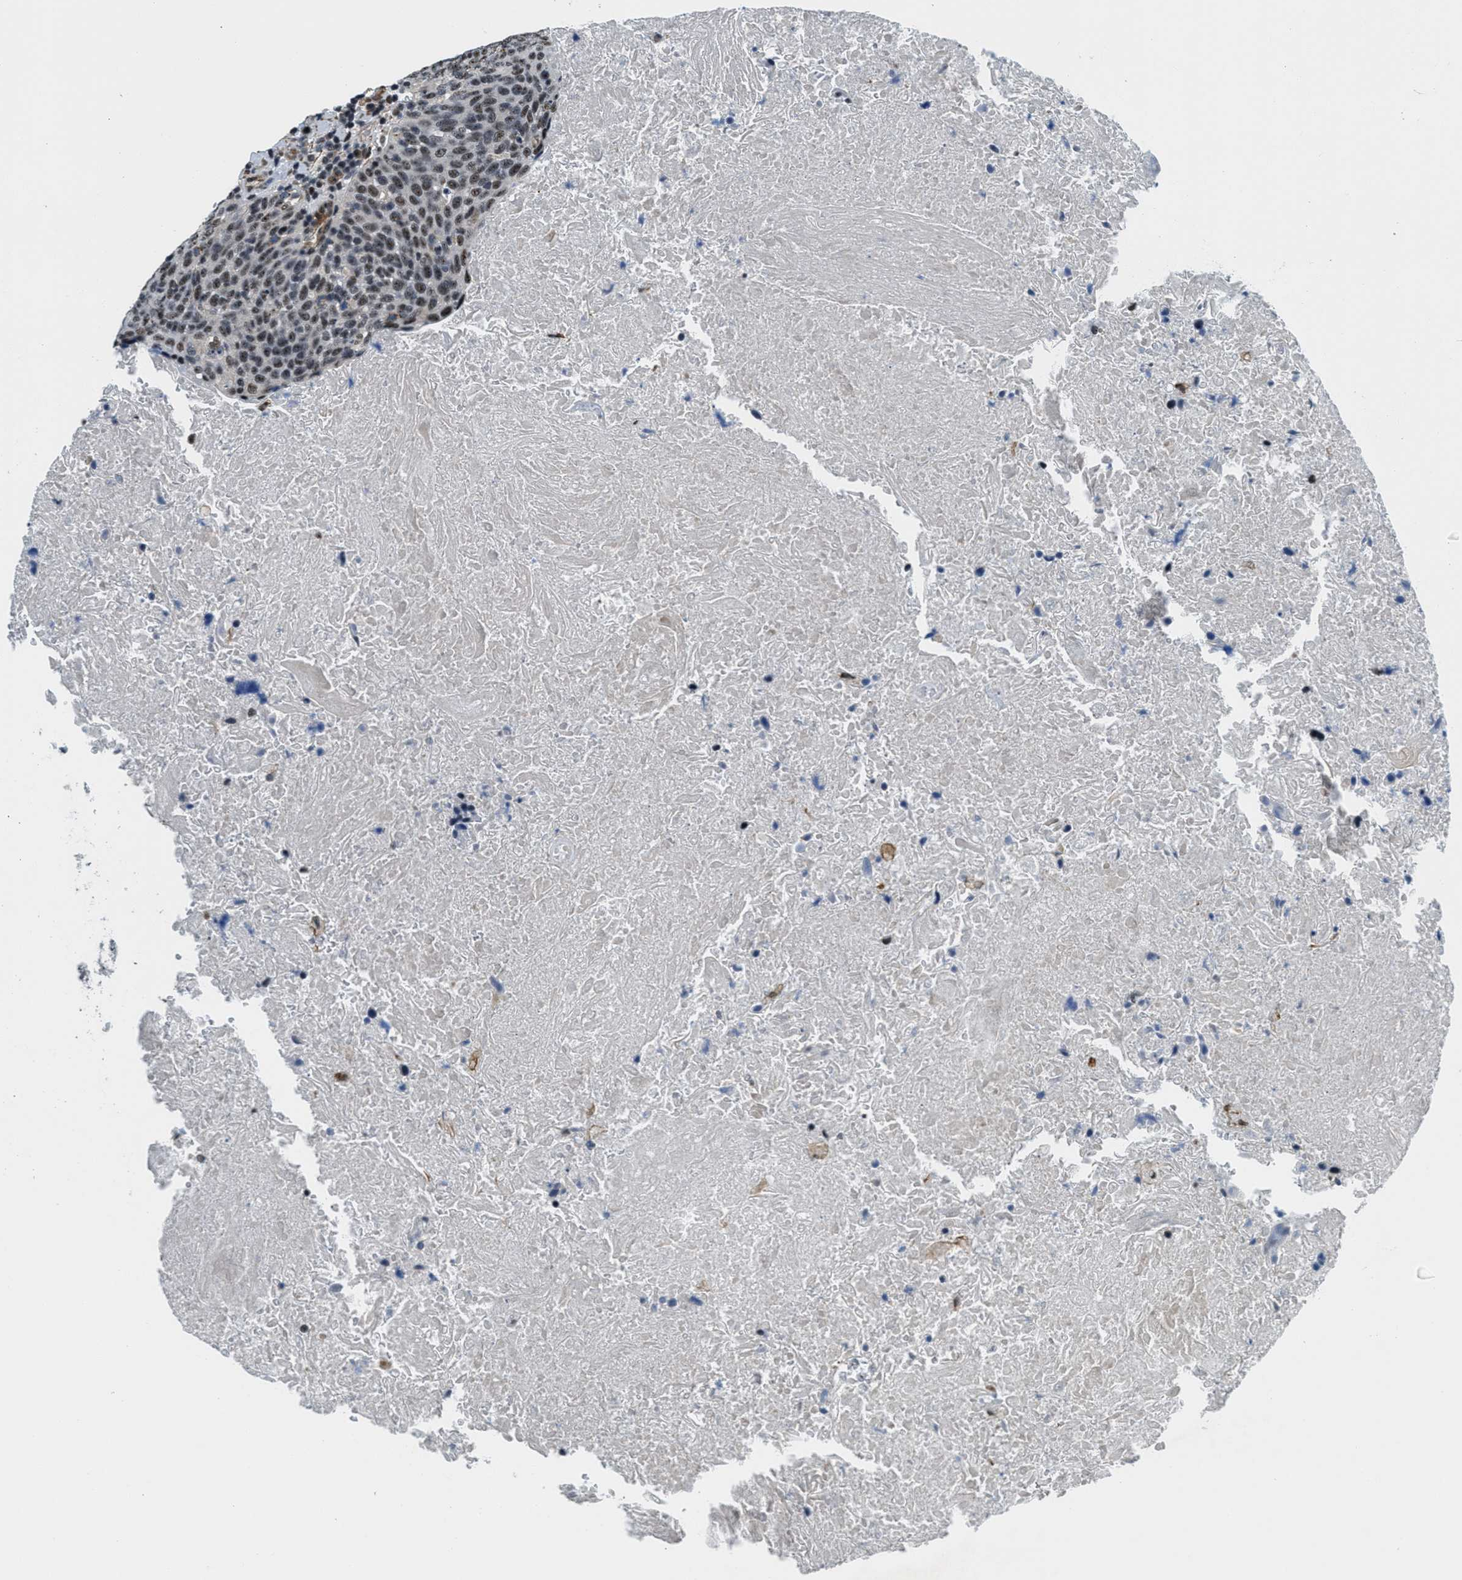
{"staining": {"intensity": "moderate", "quantity": ">75%", "location": "nuclear"}, "tissue": "head and neck cancer", "cell_type": "Tumor cells", "image_type": "cancer", "snomed": [{"axis": "morphology", "description": "Squamous cell carcinoma, NOS"}, {"axis": "morphology", "description": "Squamous cell carcinoma, metastatic, NOS"}, {"axis": "topography", "description": "Lymph node"}, {"axis": "topography", "description": "Head-Neck"}], "caption": "Immunohistochemical staining of head and neck metastatic squamous cell carcinoma shows moderate nuclear protein staining in approximately >75% of tumor cells.", "gene": "CFAP36", "patient": {"sex": "male", "age": 62}}